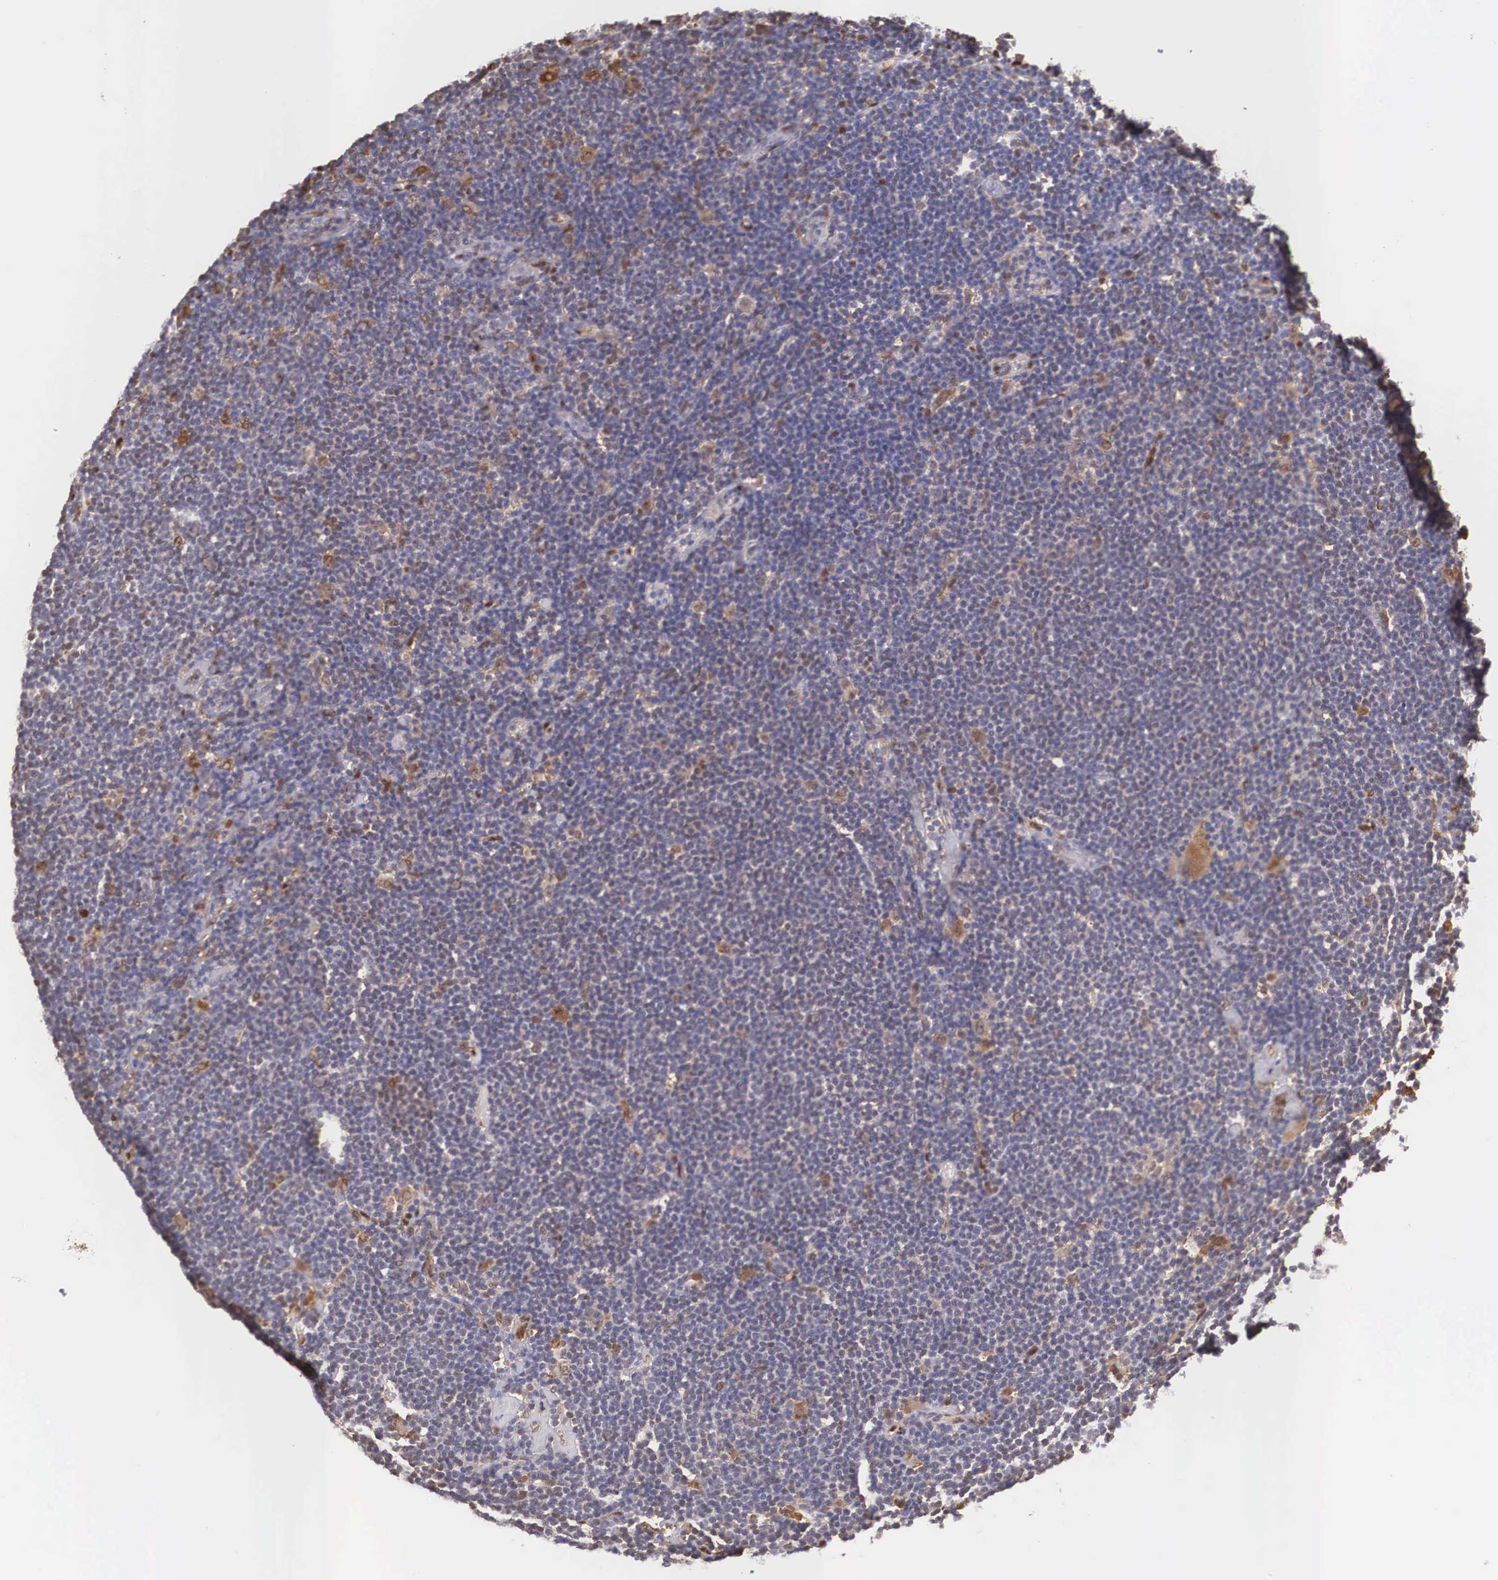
{"staining": {"intensity": "negative", "quantity": "none", "location": "none"}, "tissue": "lymphoma", "cell_type": "Tumor cells", "image_type": "cancer", "snomed": [{"axis": "morphology", "description": "Malignant lymphoma, non-Hodgkin's type, Low grade"}, {"axis": "topography", "description": "Lymph node"}], "caption": "Image shows no protein positivity in tumor cells of malignant lymphoma, non-Hodgkin's type (low-grade) tissue.", "gene": "LGALS1", "patient": {"sex": "male", "age": 65}}